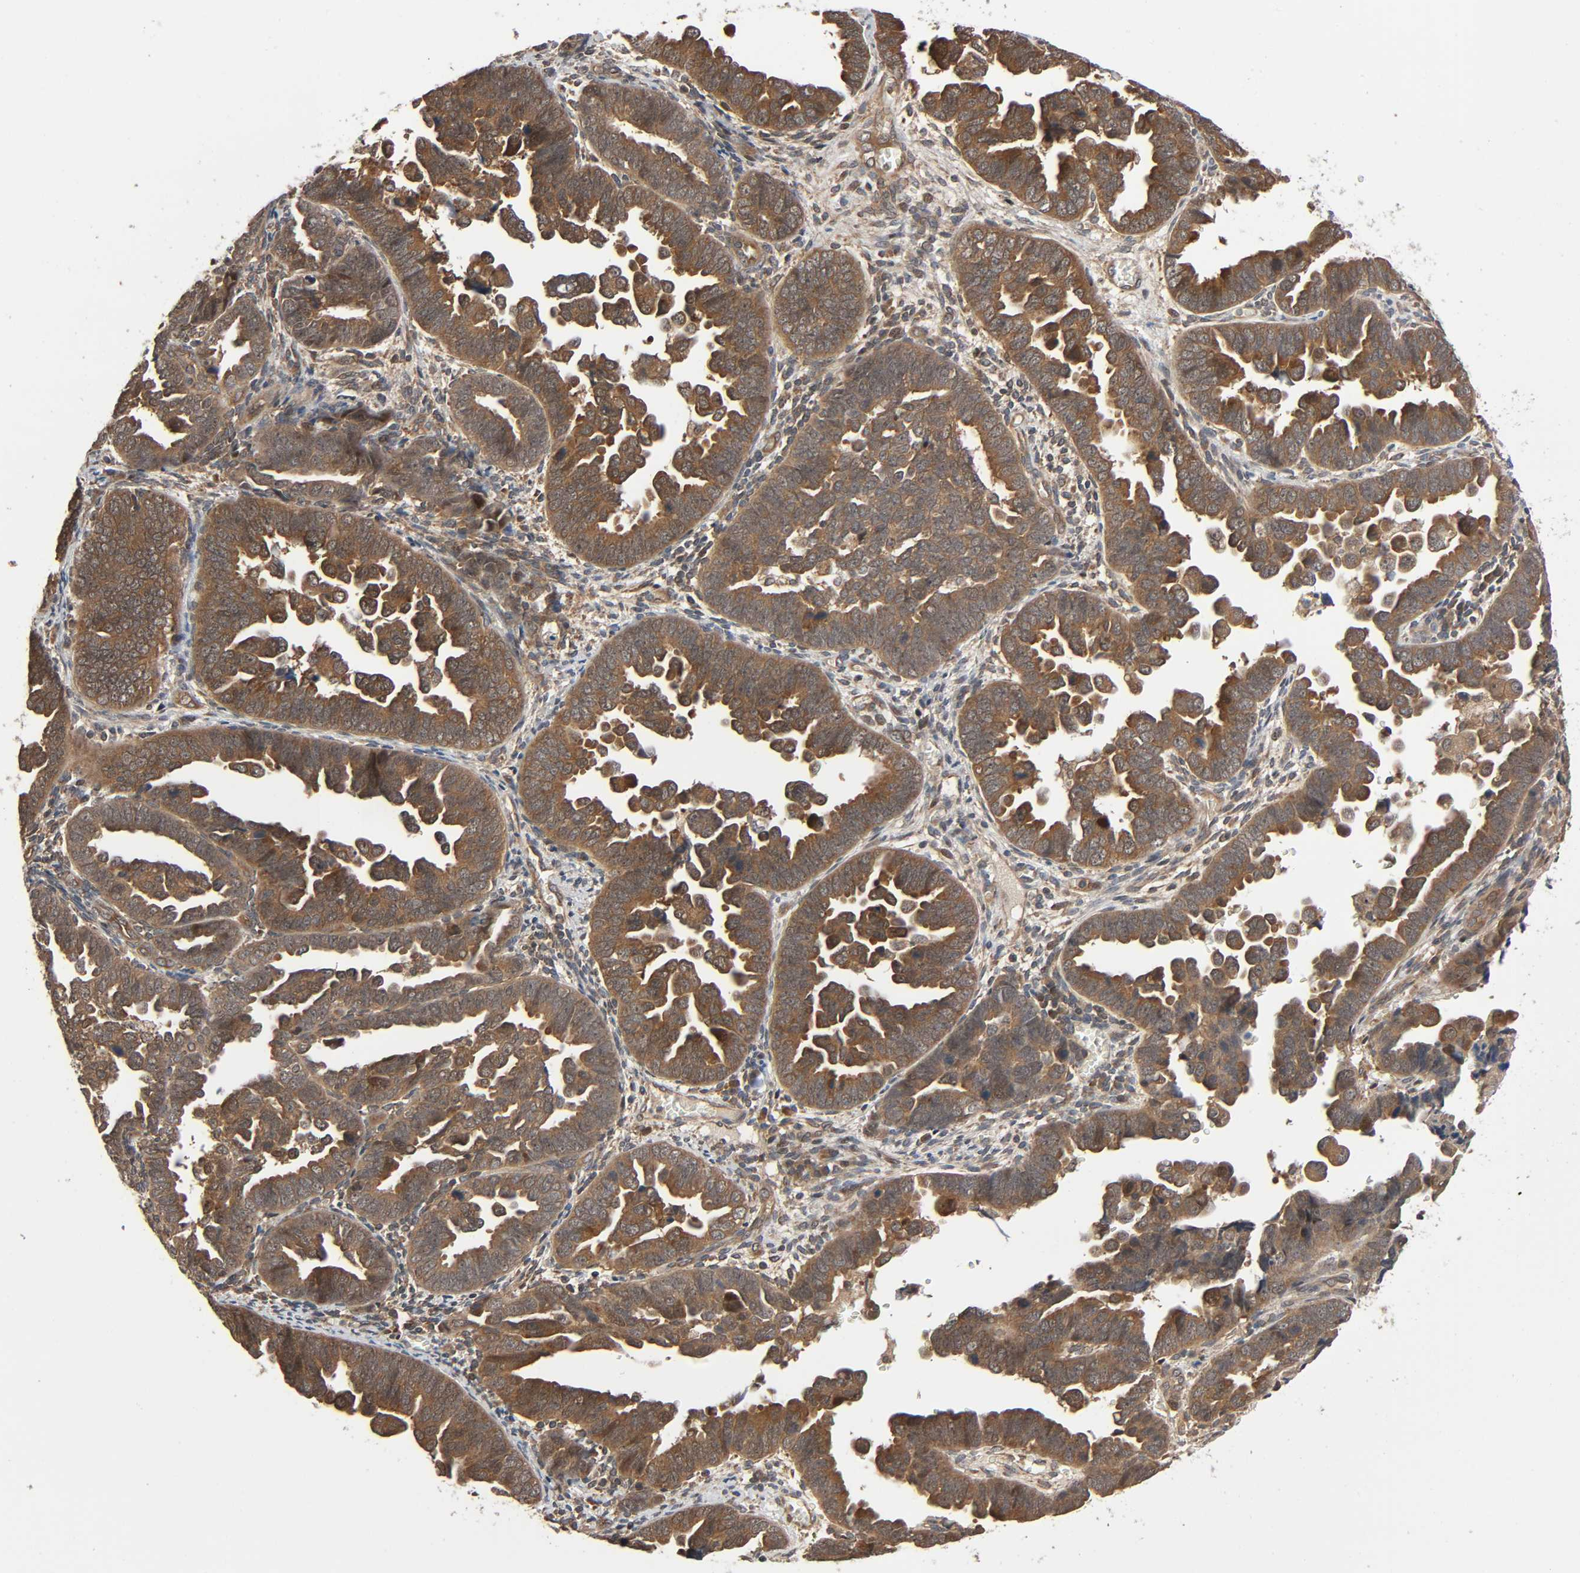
{"staining": {"intensity": "moderate", "quantity": ">75%", "location": "cytoplasmic/membranous"}, "tissue": "endometrial cancer", "cell_type": "Tumor cells", "image_type": "cancer", "snomed": [{"axis": "morphology", "description": "Adenocarcinoma, NOS"}, {"axis": "topography", "description": "Endometrium"}], "caption": "Protein expression analysis of endometrial cancer displays moderate cytoplasmic/membranous positivity in about >75% of tumor cells.", "gene": "PPP2R1B", "patient": {"sex": "female", "age": 75}}